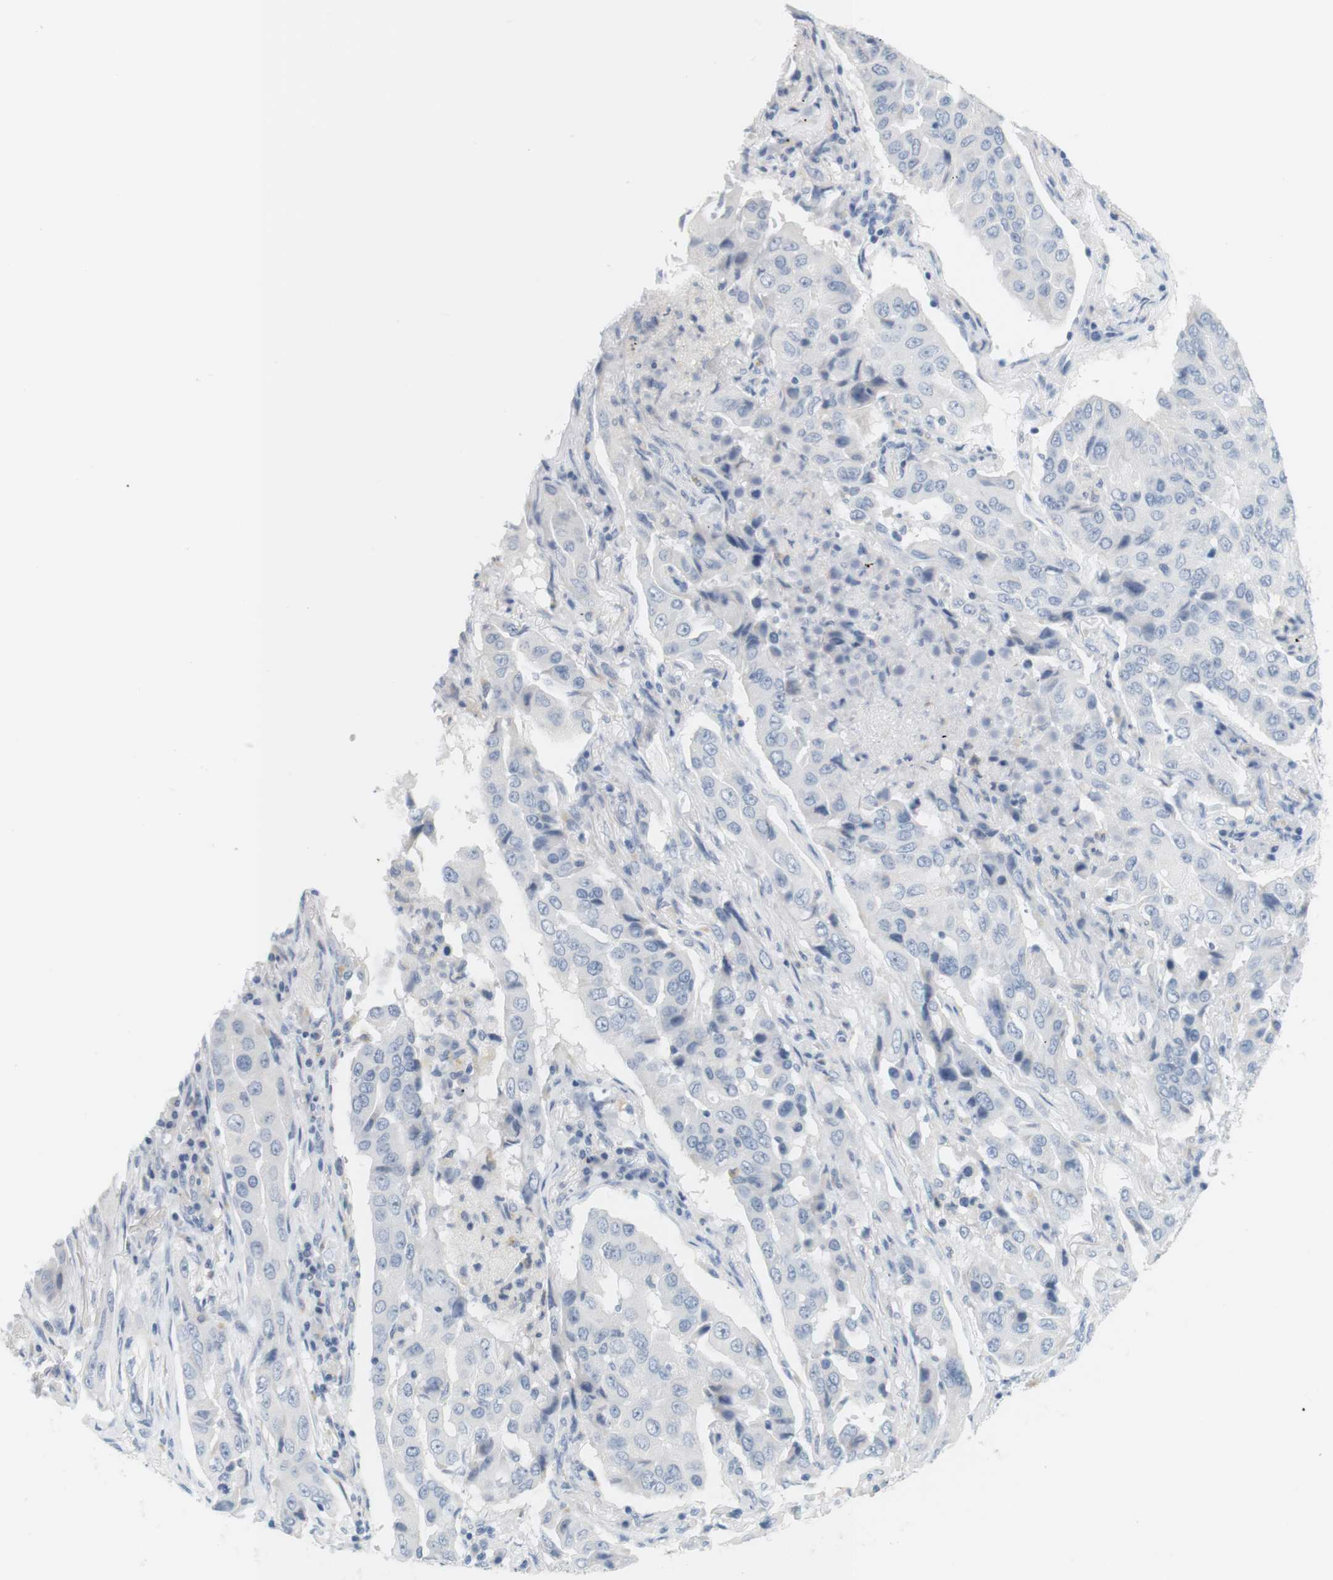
{"staining": {"intensity": "negative", "quantity": "none", "location": "none"}, "tissue": "lung cancer", "cell_type": "Tumor cells", "image_type": "cancer", "snomed": [{"axis": "morphology", "description": "Adenocarcinoma, NOS"}, {"axis": "topography", "description": "Lung"}], "caption": "High magnification brightfield microscopy of lung cancer (adenocarcinoma) stained with DAB (3,3'-diaminobenzidine) (brown) and counterstained with hematoxylin (blue): tumor cells show no significant expression. (Immunohistochemistry (ihc), brightfield microscopy, high magnification).", "gene": "OPRM1", "patient": {"sex": "female", "age": 65}}